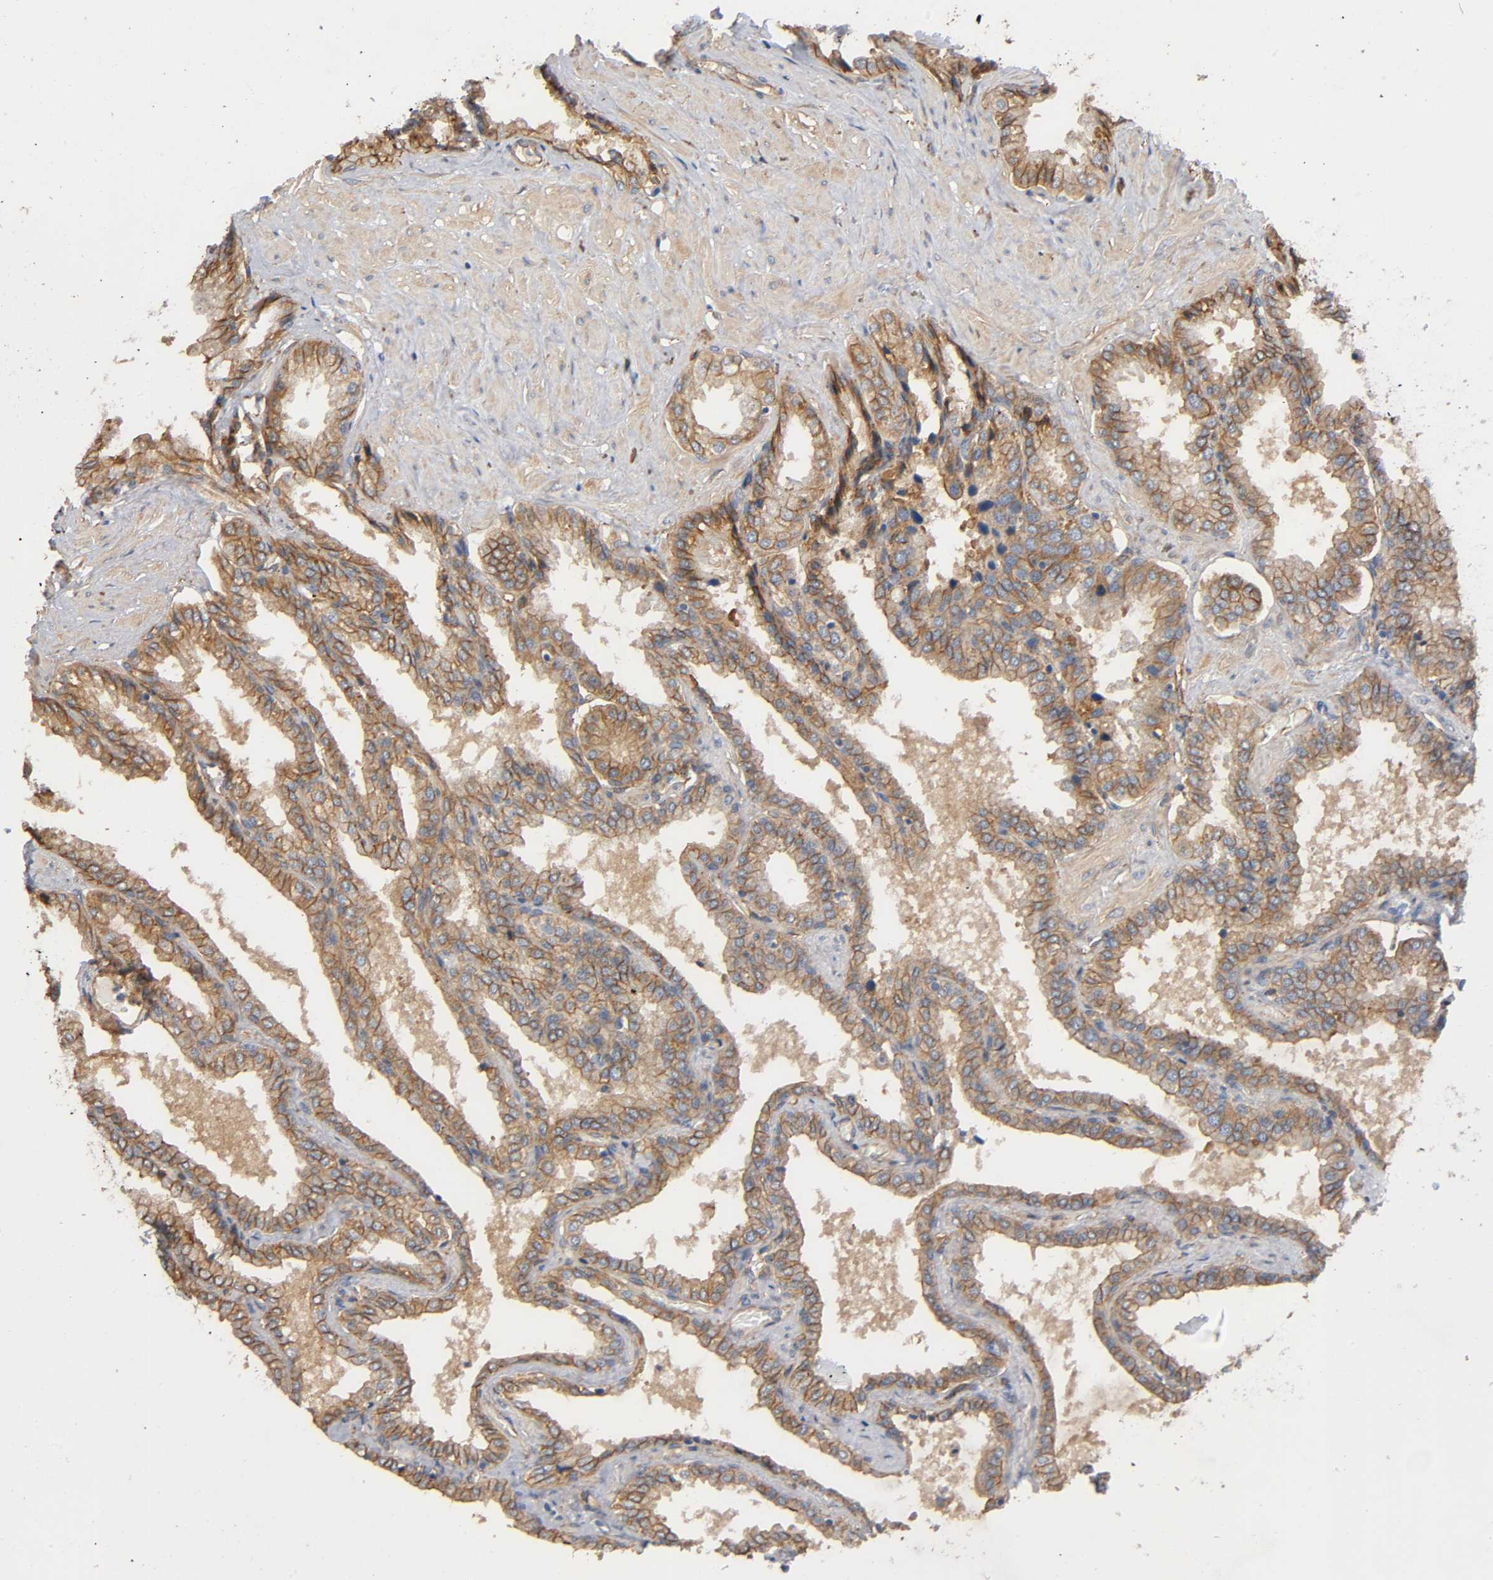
{"staining": {"intensity": "moderate", "quantity": ">75%", "location": "cytoplasmic/membranous"}, "tissue": "seminal vesicle", "cell_type": "Glandular cells", "image_type": "normal", "snomed": [{"axis": "morphology", "description": "Normal tissue, NOS"}, {"axis": "topography", "description": "Seminal veicle"}], "caption": "Immunohistochemistry image of benign seminal vesicle: human seminal vesicle stained using IHC displays medium levels of moderate protein expression localized specifically in the cytoplasmic/membranous of glandular cells, appearing as a cytoplasmic/membranous brown color.", "gene": "MARS1", "patient": {"sex": "male", "age": 46}}